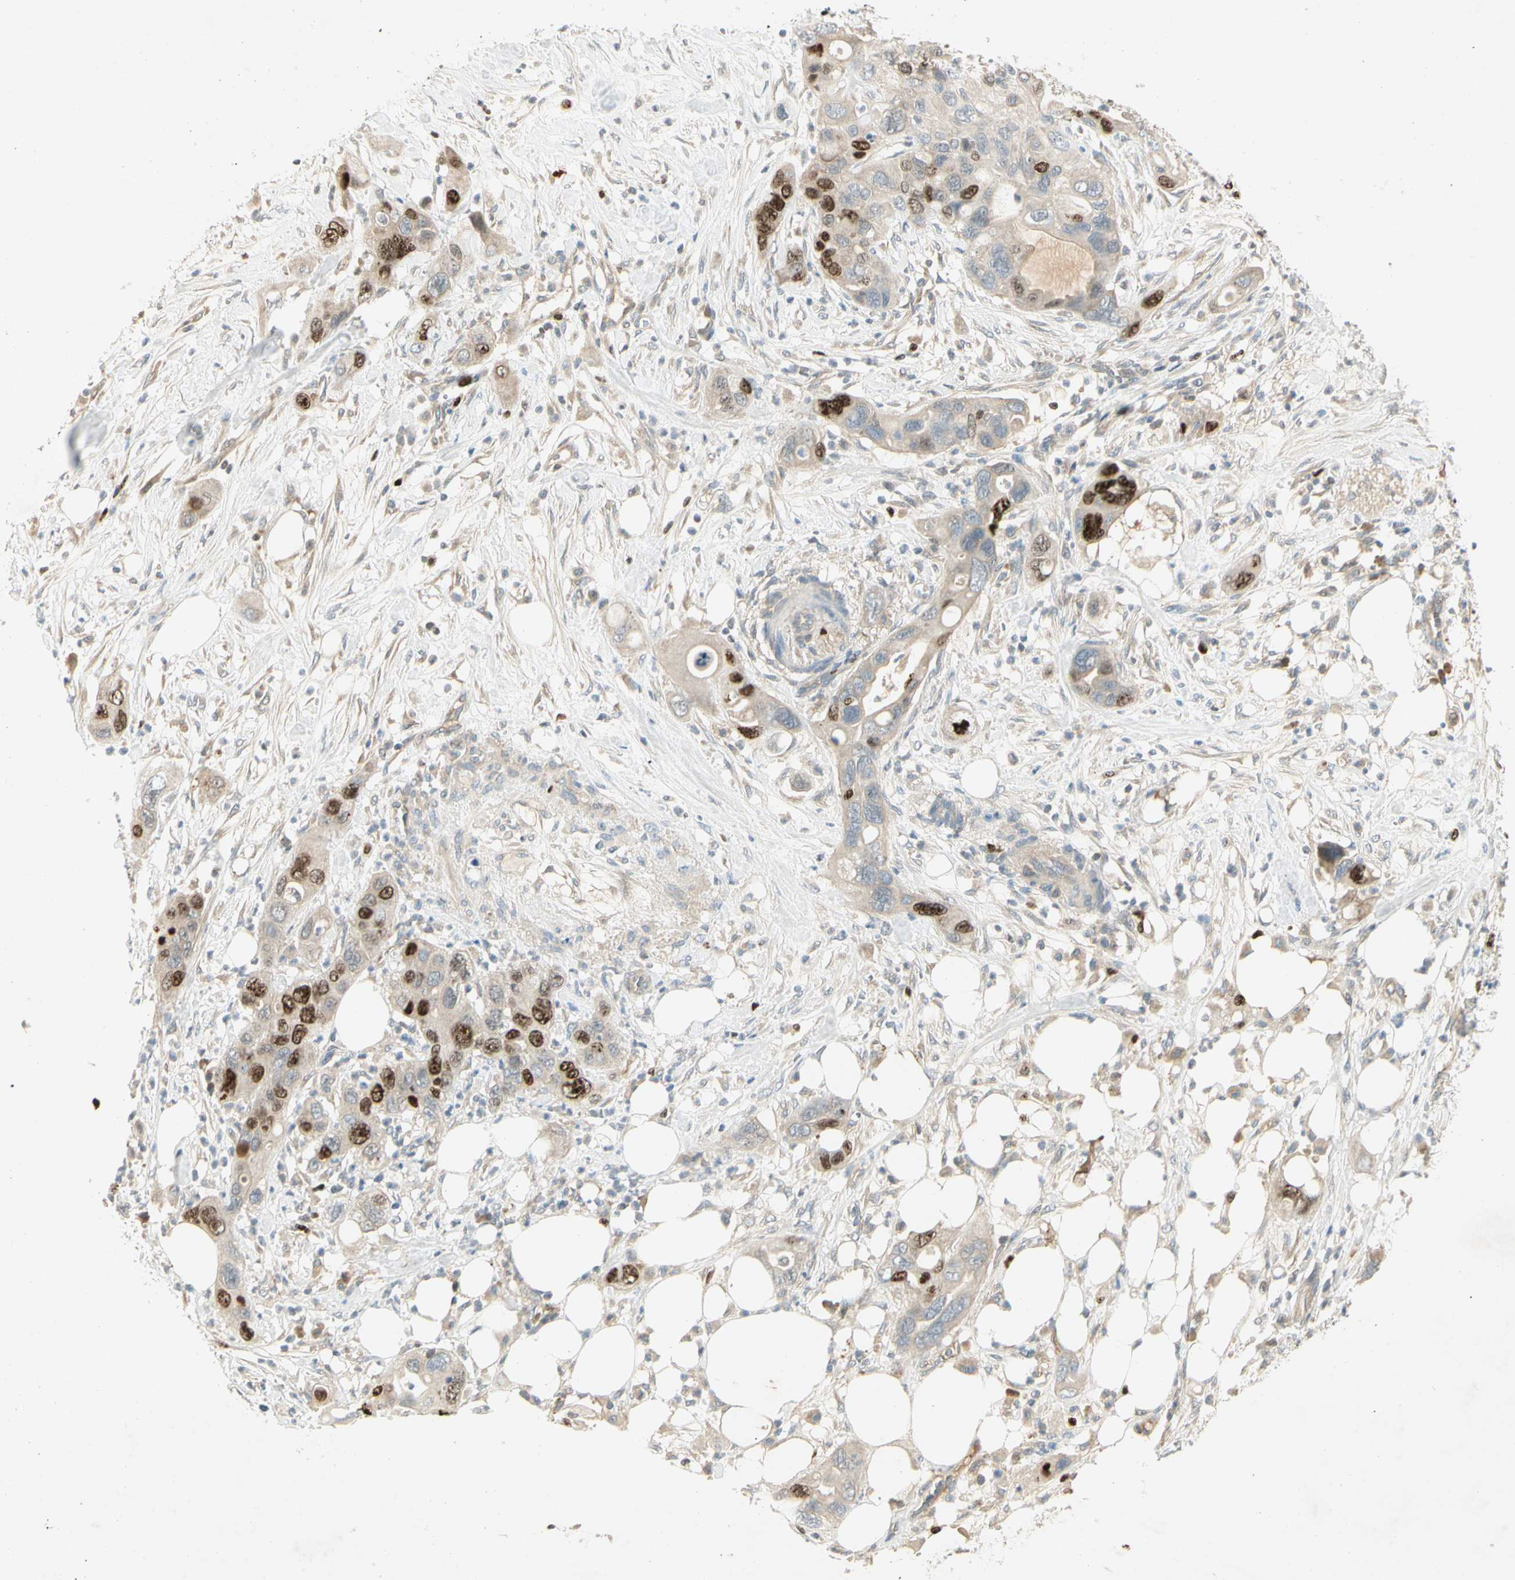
{"staining": {"intensity": "strong", "quantity": "25%-75%", "location": "nuclear"}, "tissue": "pancreatic cancer", "cell_type": "Tumor cells", "image_type": "cancer", "snomed": [{"axis": "morphology", "description": "Adenocarcinoma, NOS"}, {"axis": "topography", "description": "Pancreas"}], "caption": "Immunohistochemistry (DAB) staining of pancreatic cancer (adenocarcinoma) demonstrates strong nuclear protein positivity in about 25%-75% of tumor cells.", "gene": "PITX1", "patient": {"sex": "female", "age": 71}}